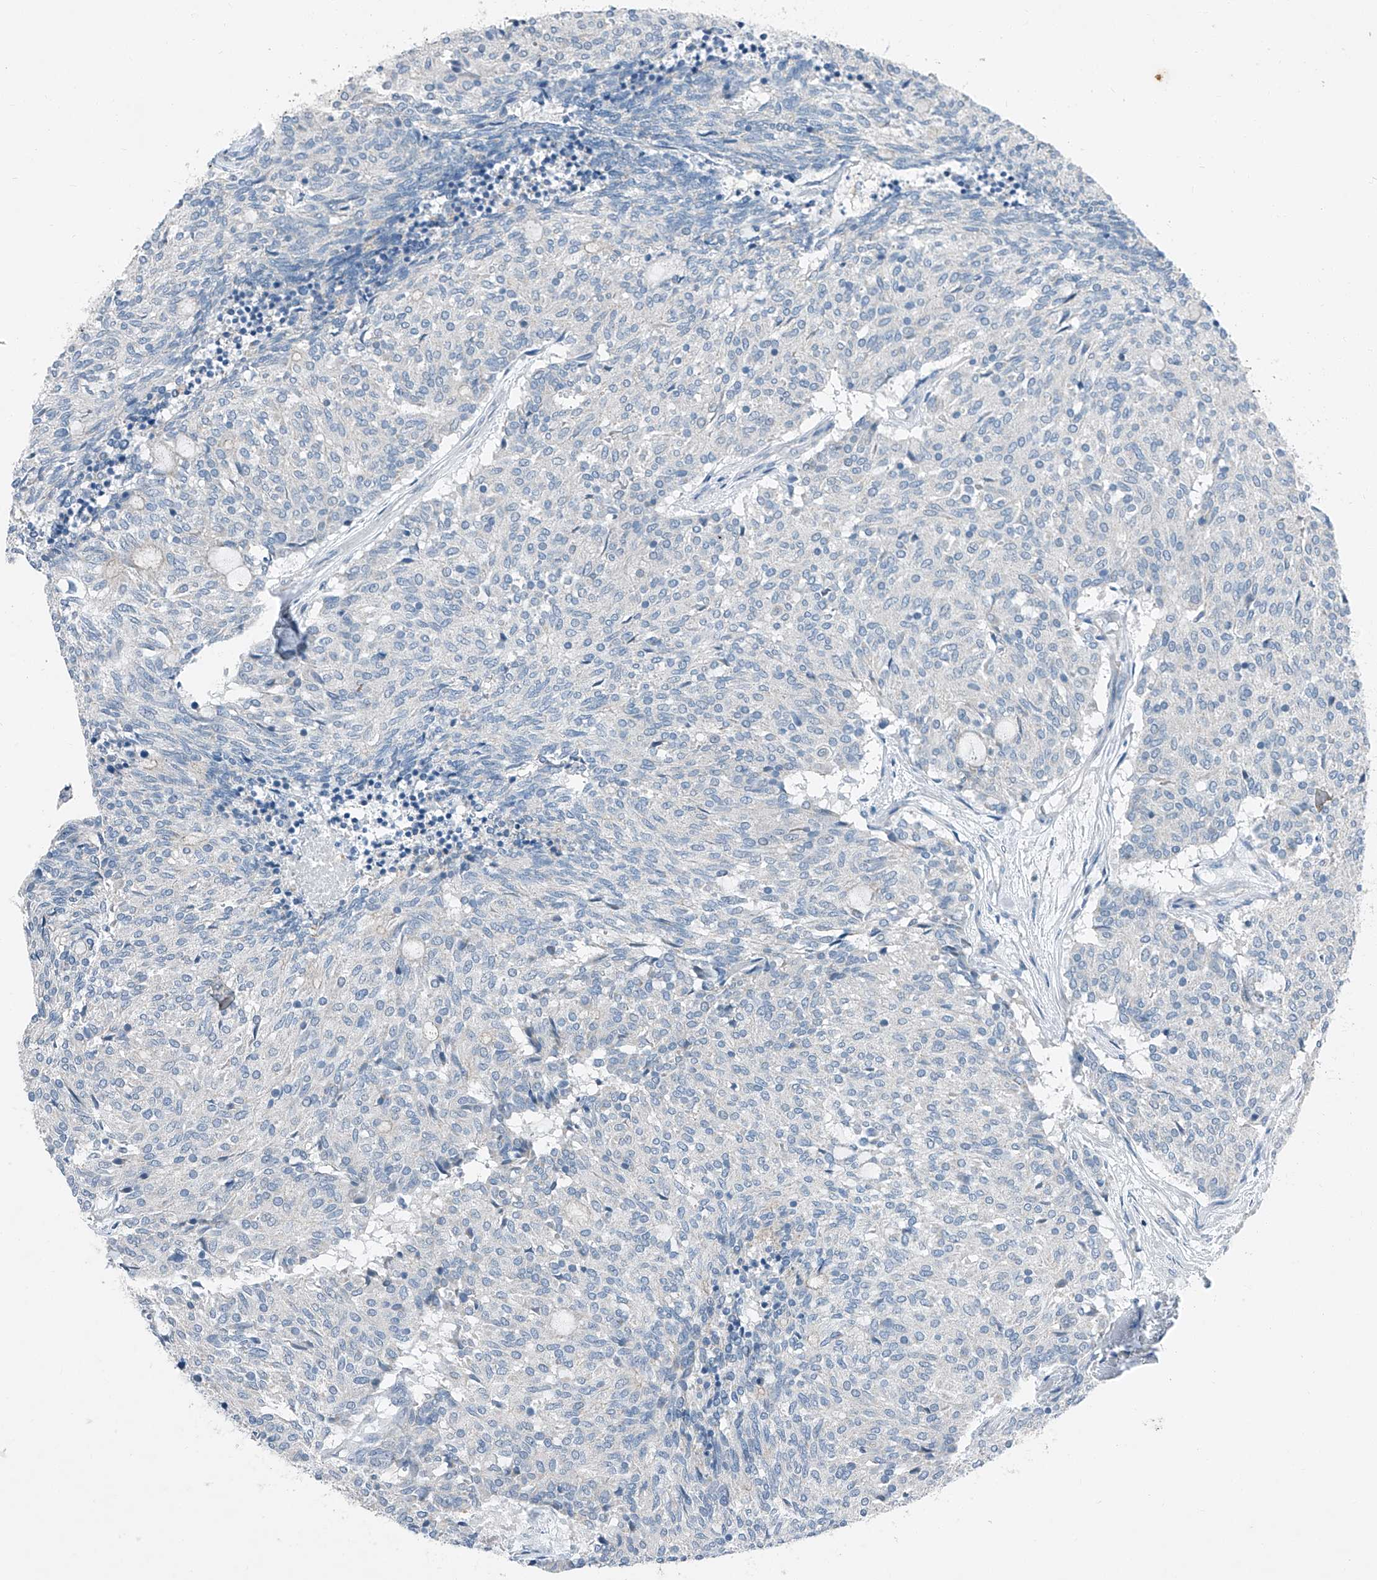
{"staining": {"intensity": "negative", "quantity": "none", "location": "none"}, "tissue": "carcinoid", "cell_type": "Tumor cells", "image_type": "cancer", "snomed": [{"axis": "morphology", "description": "Carcinoid, malignant, NOS"}, {"axis": "topography", "description": "Pancreas"}], "caption": "High power microscopy micrograph of an immunohistochemistry (IHC) image of malignant carcinoid, revealing no significant positivity in tumor cells.", "gene": "MDGA1", "patient": {"sex": "female", "age": 54}}